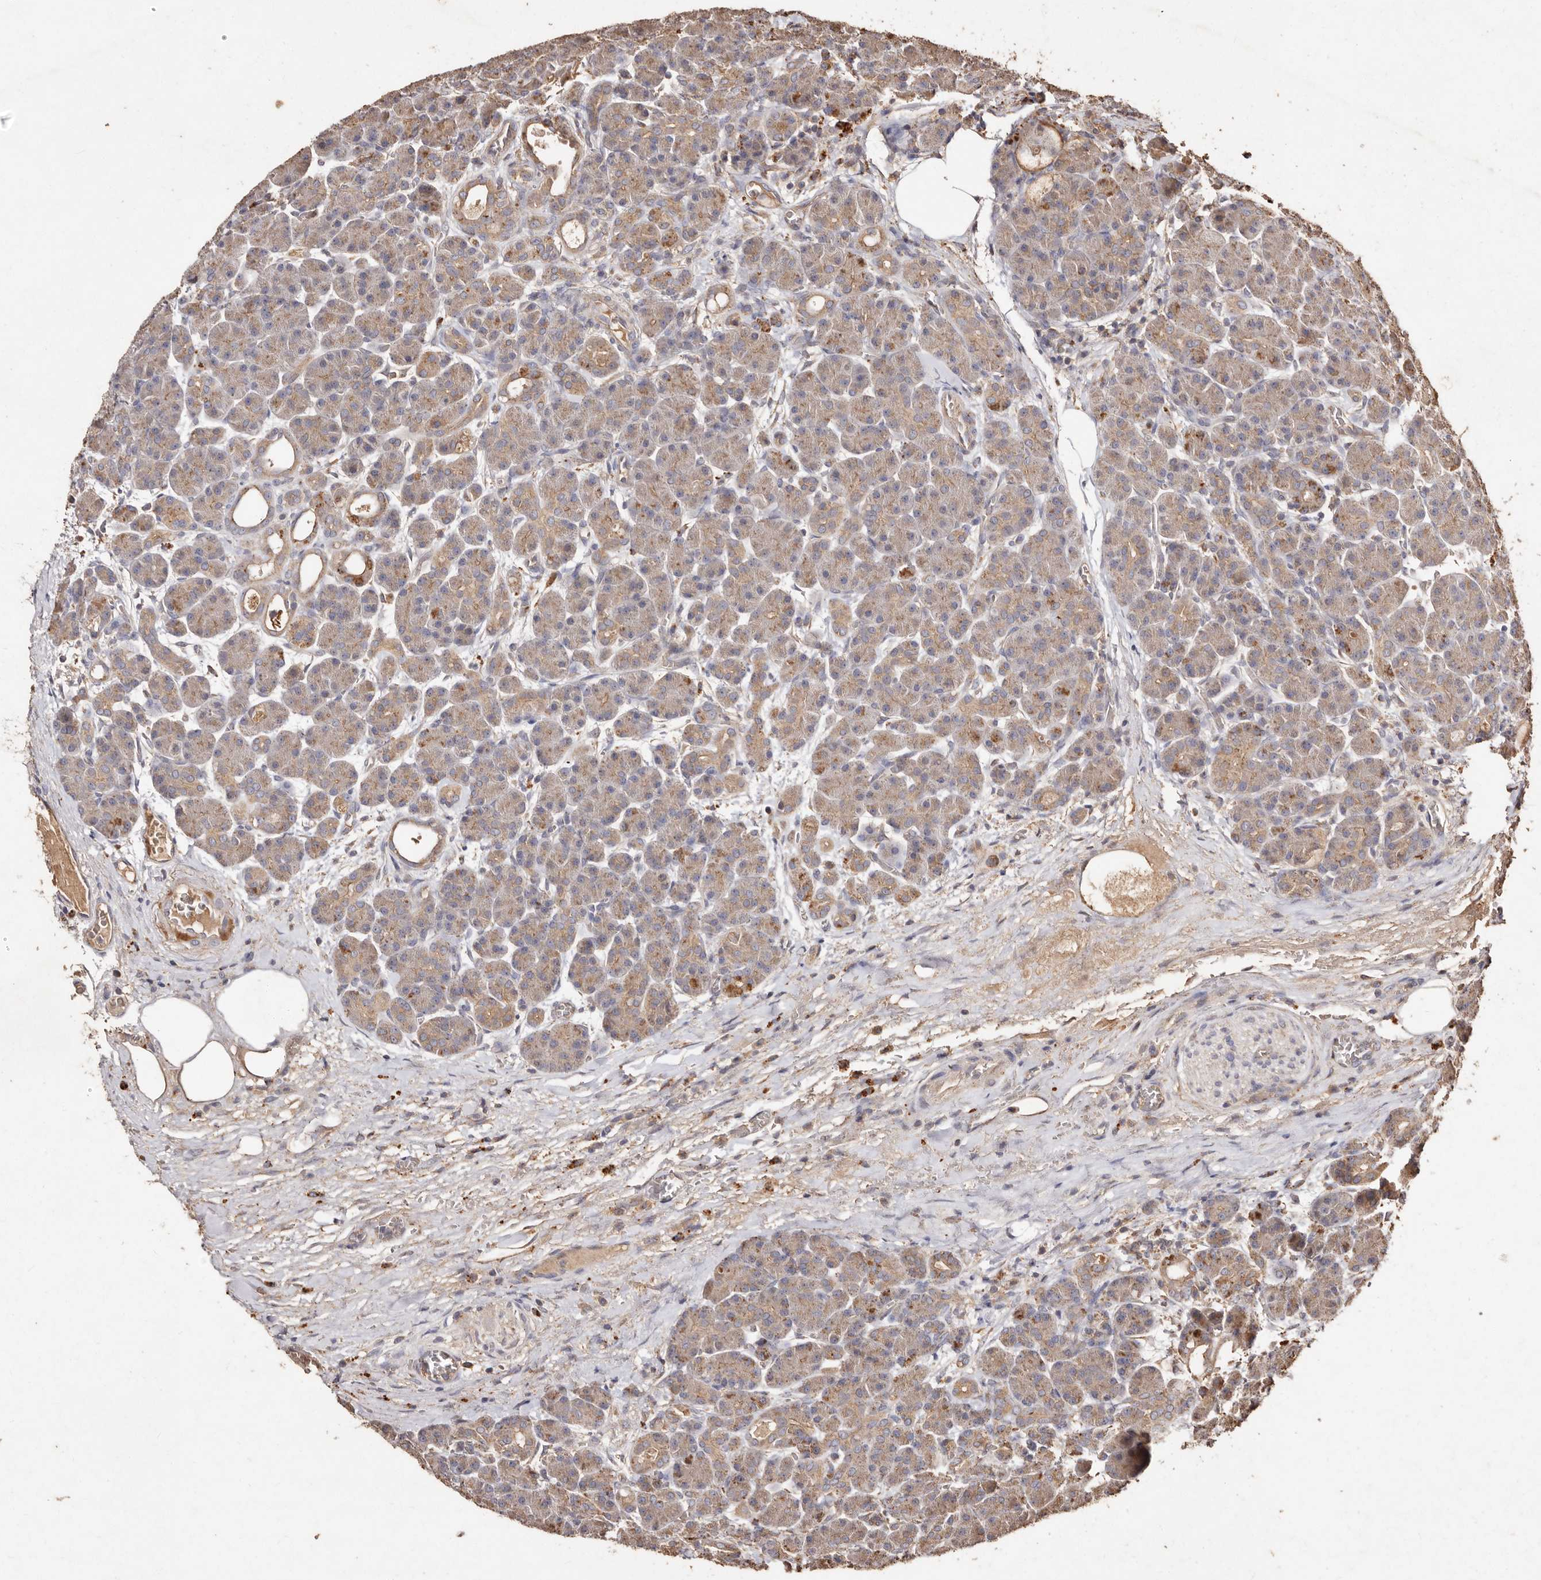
{"staining": {"intensity": "moderate", "quantity": "25%-75%", "location": "cytoplasmic/membranous"}, "tissue": "pancreas", "cell_type": "Exocrine glandular cells", "image_type": "normal", "snomed": [{"axis": "morphology", "description": "Normal tissue, NOS"}, {"axis": "topography", "description": "Pancreas"}], "caption": "Moderate cytoplasmic/membranous staining is identified in about 25%-75% of exocrine glandular cells in unremarkable pancreas. Nuclei are stained in blue.", "gene": "FARS2", "patient": {"sex": "male", "age": 63}}